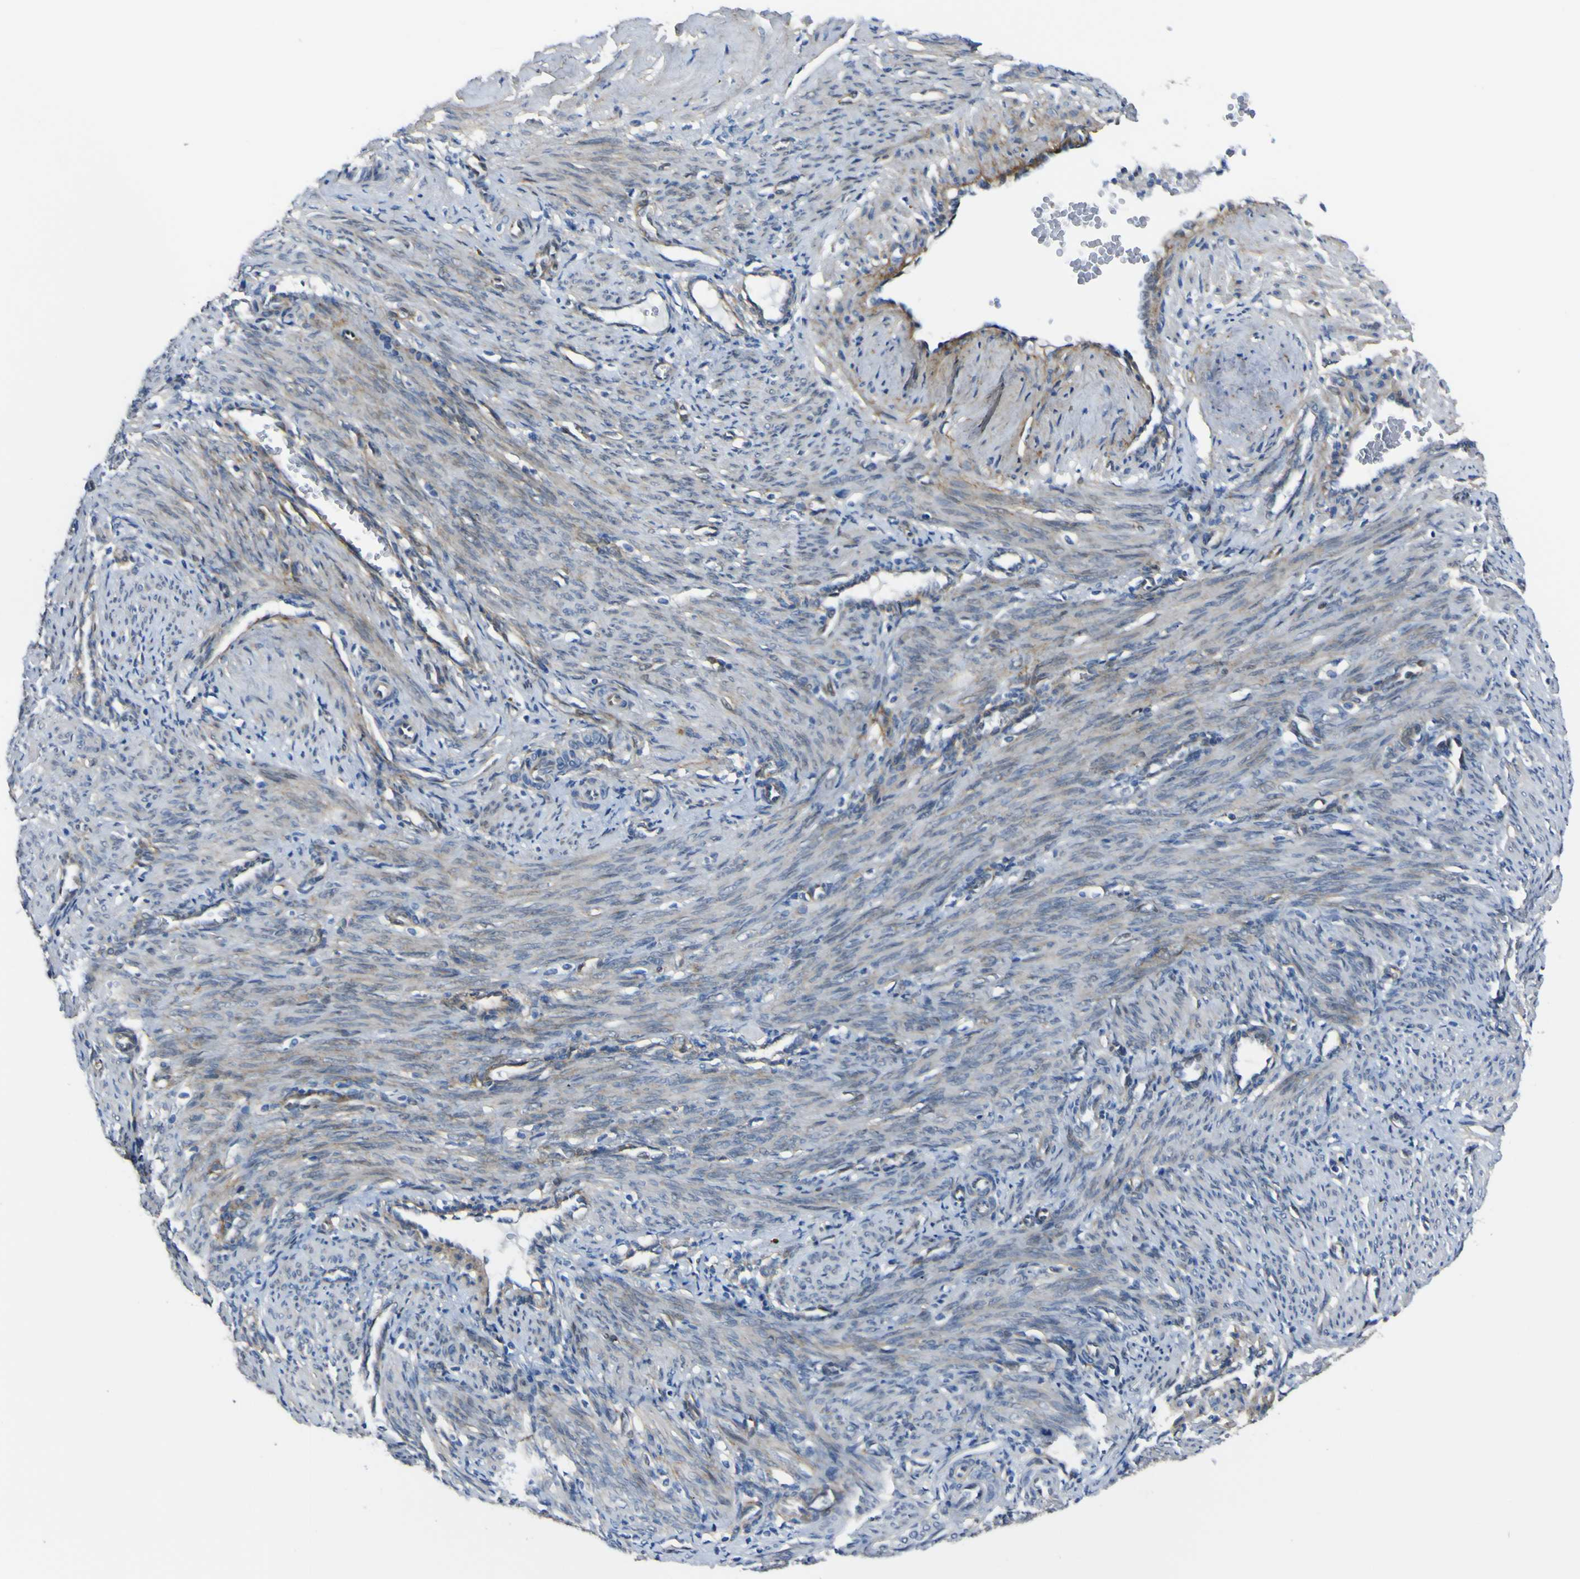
{"staining": {"intensity": "moderate", "quantity": "<25%", "location": "cytoplasmic/membranous"}, "tissue": "smooth muscle", "cell_type": "Smooth muscle cells", "image_type": "normal", "snomed": [{"axis": "morphology", "description": "Normal tissue, NOS"}, {"axis": "topography", "description": "Endometrium"}], "caption": "Immunohistochemistry (DAB (3,3'-diaminobenzidine)) staining of normal smooth muscle shows moderate cytoplasmic/membranous protein positivity in about <25% of smooth muscle cells.", "gene": "LRRN1", "patient": {"sex": "female", "age": 33}}